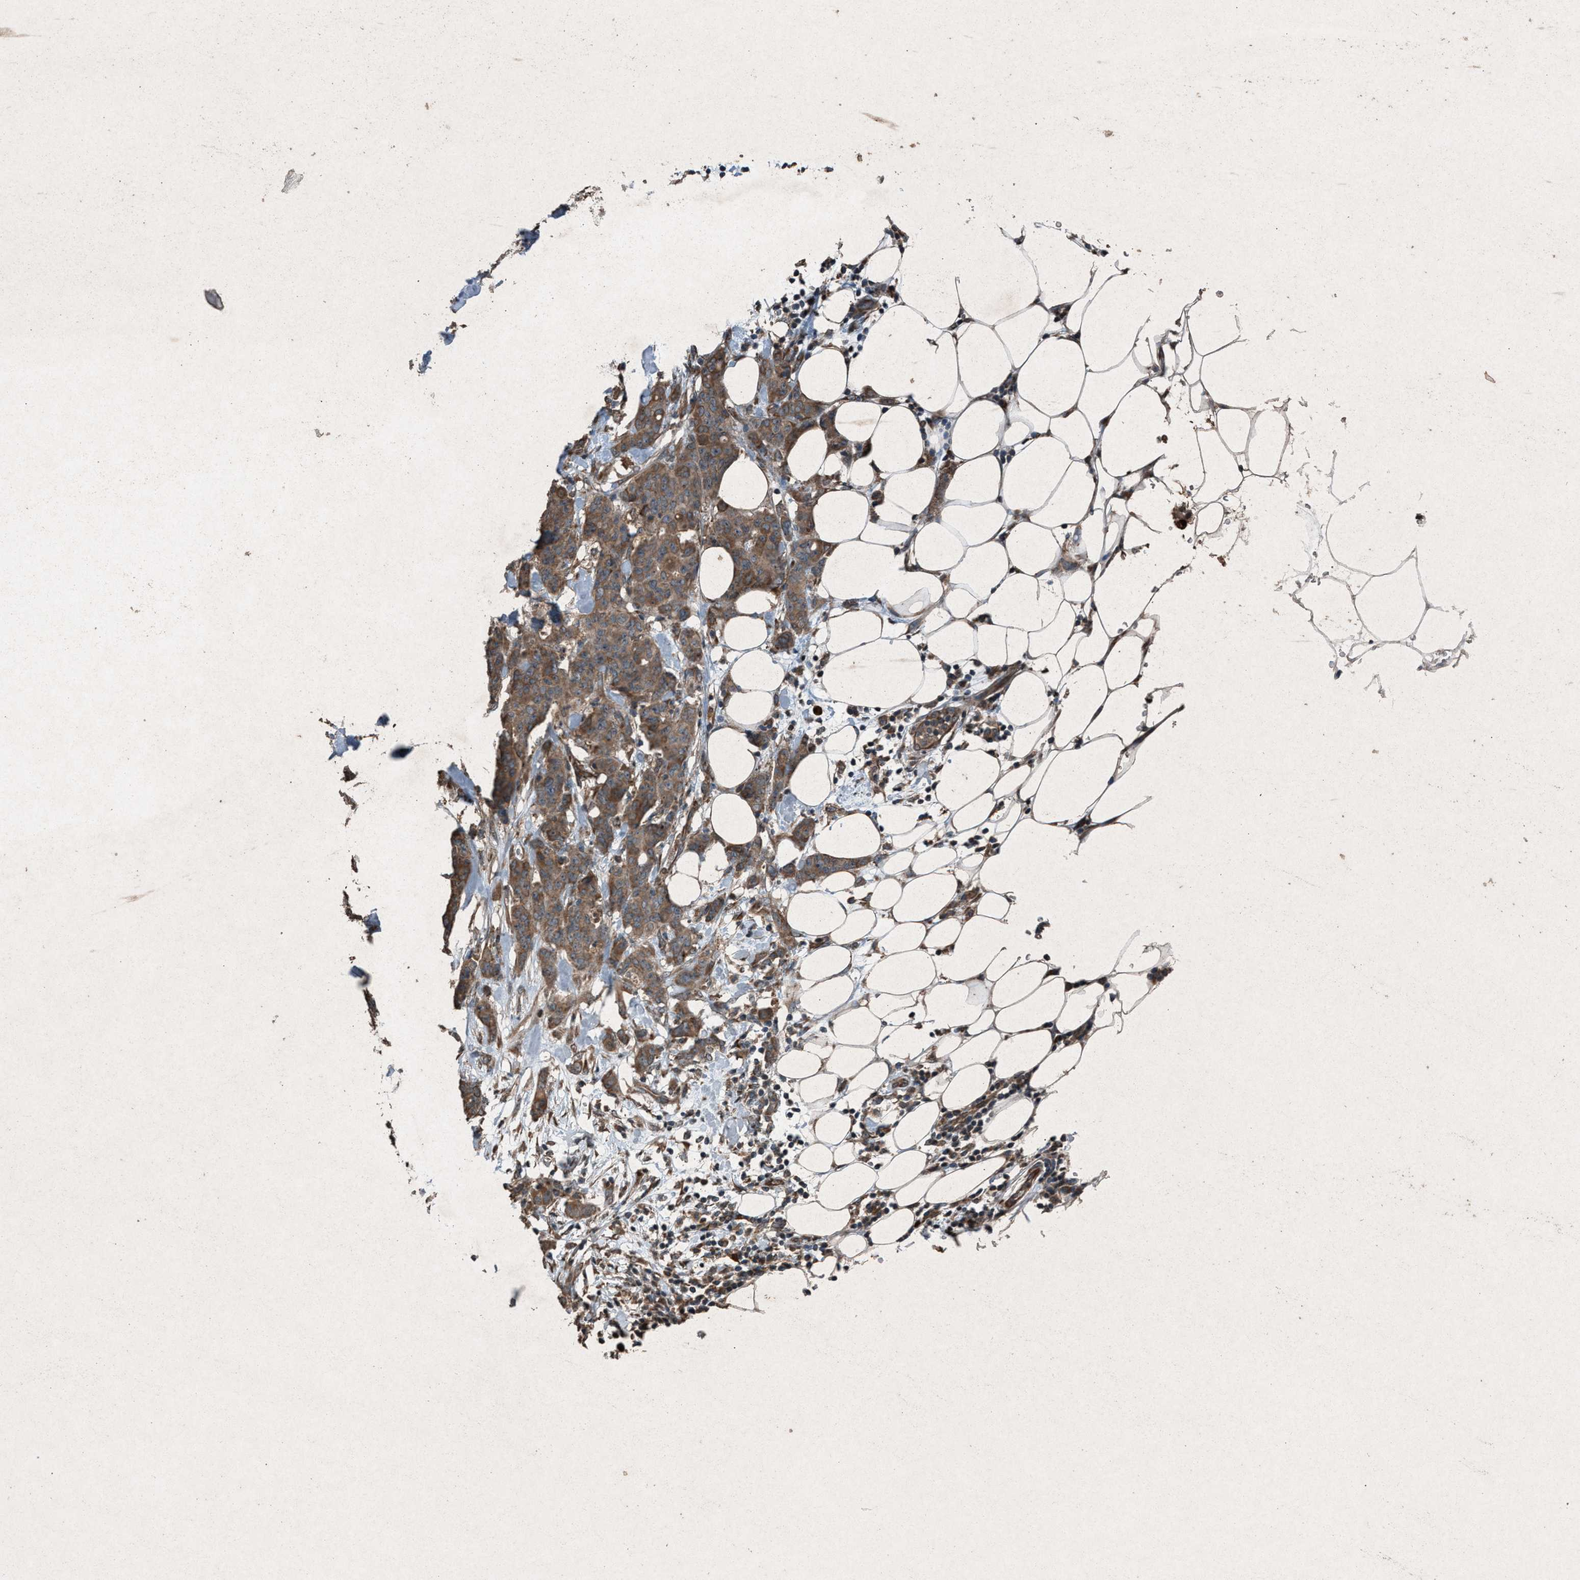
{"staining": {"intensity": "moderate", "quantity": ">75%", "location": "cytoplasmic/membranous"}, "tissue": "breast cancer", "cell_type": "Tumor cells", "image_type": "cancer", "snomed": [{"axis": "morphology", "description": "Normal tissue, NOS"}, {"axis": "morphology", "description": "Duct carcinoma"}, {"axis": "topography", "description": "Breast"}], "caption": "A high-resolution micrograph shows immunohistochemistry (IHC) staining of breast cancer, which exhibits moderate cytoplasmic/membranous staining in about >75% of tumor cells. (DAB = brown stain, brightfield microscopy at high magnification).", "gene": "CALR", "patient": {"sex": "female", "age": 40}}